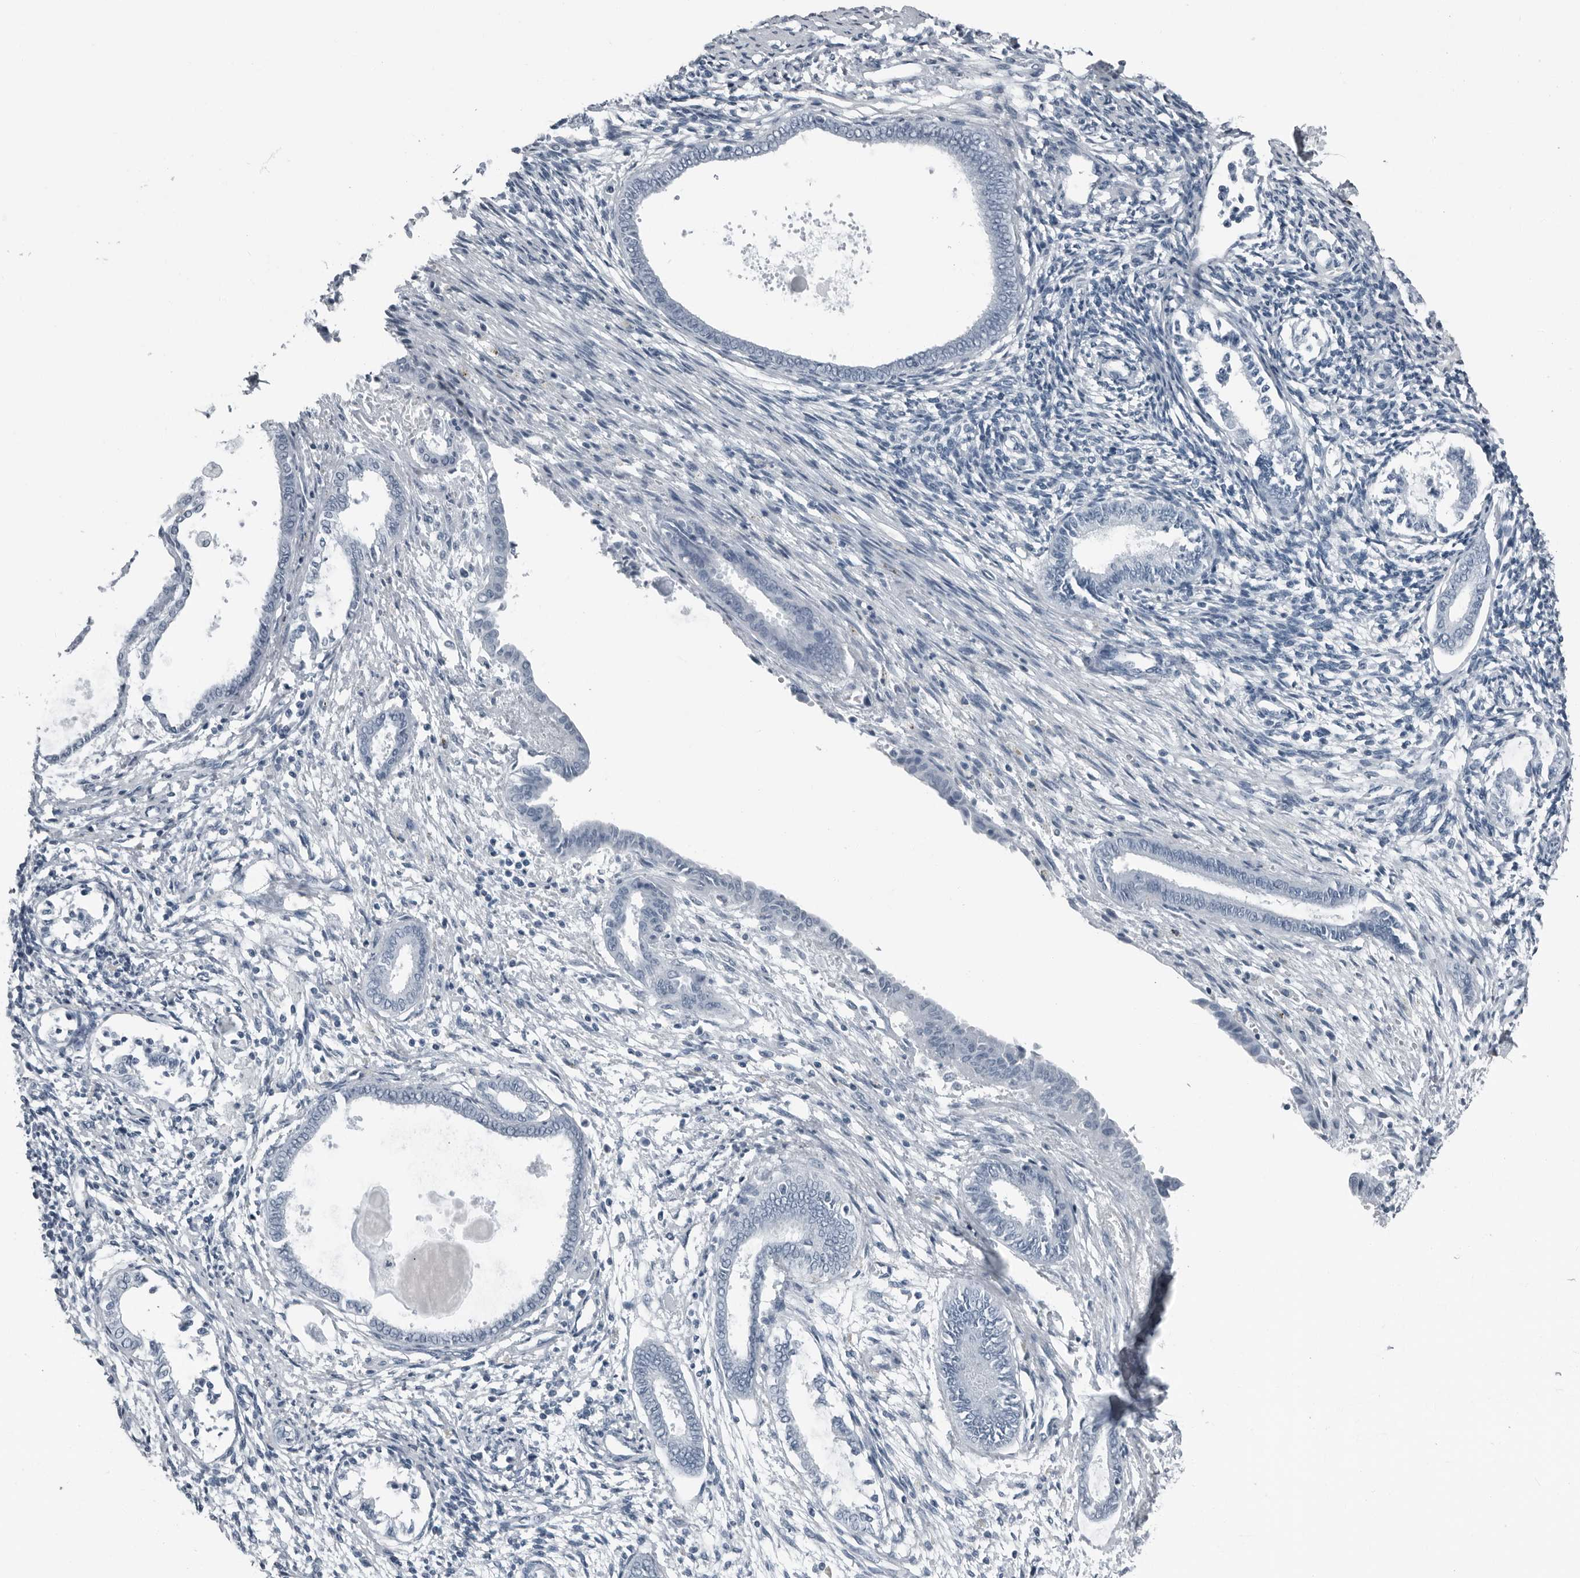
{"staining": {"intensity": "negative", "quantity": "none", "location": "none"}, "tissue": "endometrium", "cell_type": "Cells in endometrial stroma", "image_type": "normal", "snomed": [{"axis": "morphology", "description": "Normal tissue, NOS"}, {"axis": "topography", "description": "Endometrium"}], "caption": "Micrograph shows no protein positivity in cells in endometrial stroma of normal endometrium.", "gene": "PRSS1", "patient": {"sex": "female", "age": 56}}